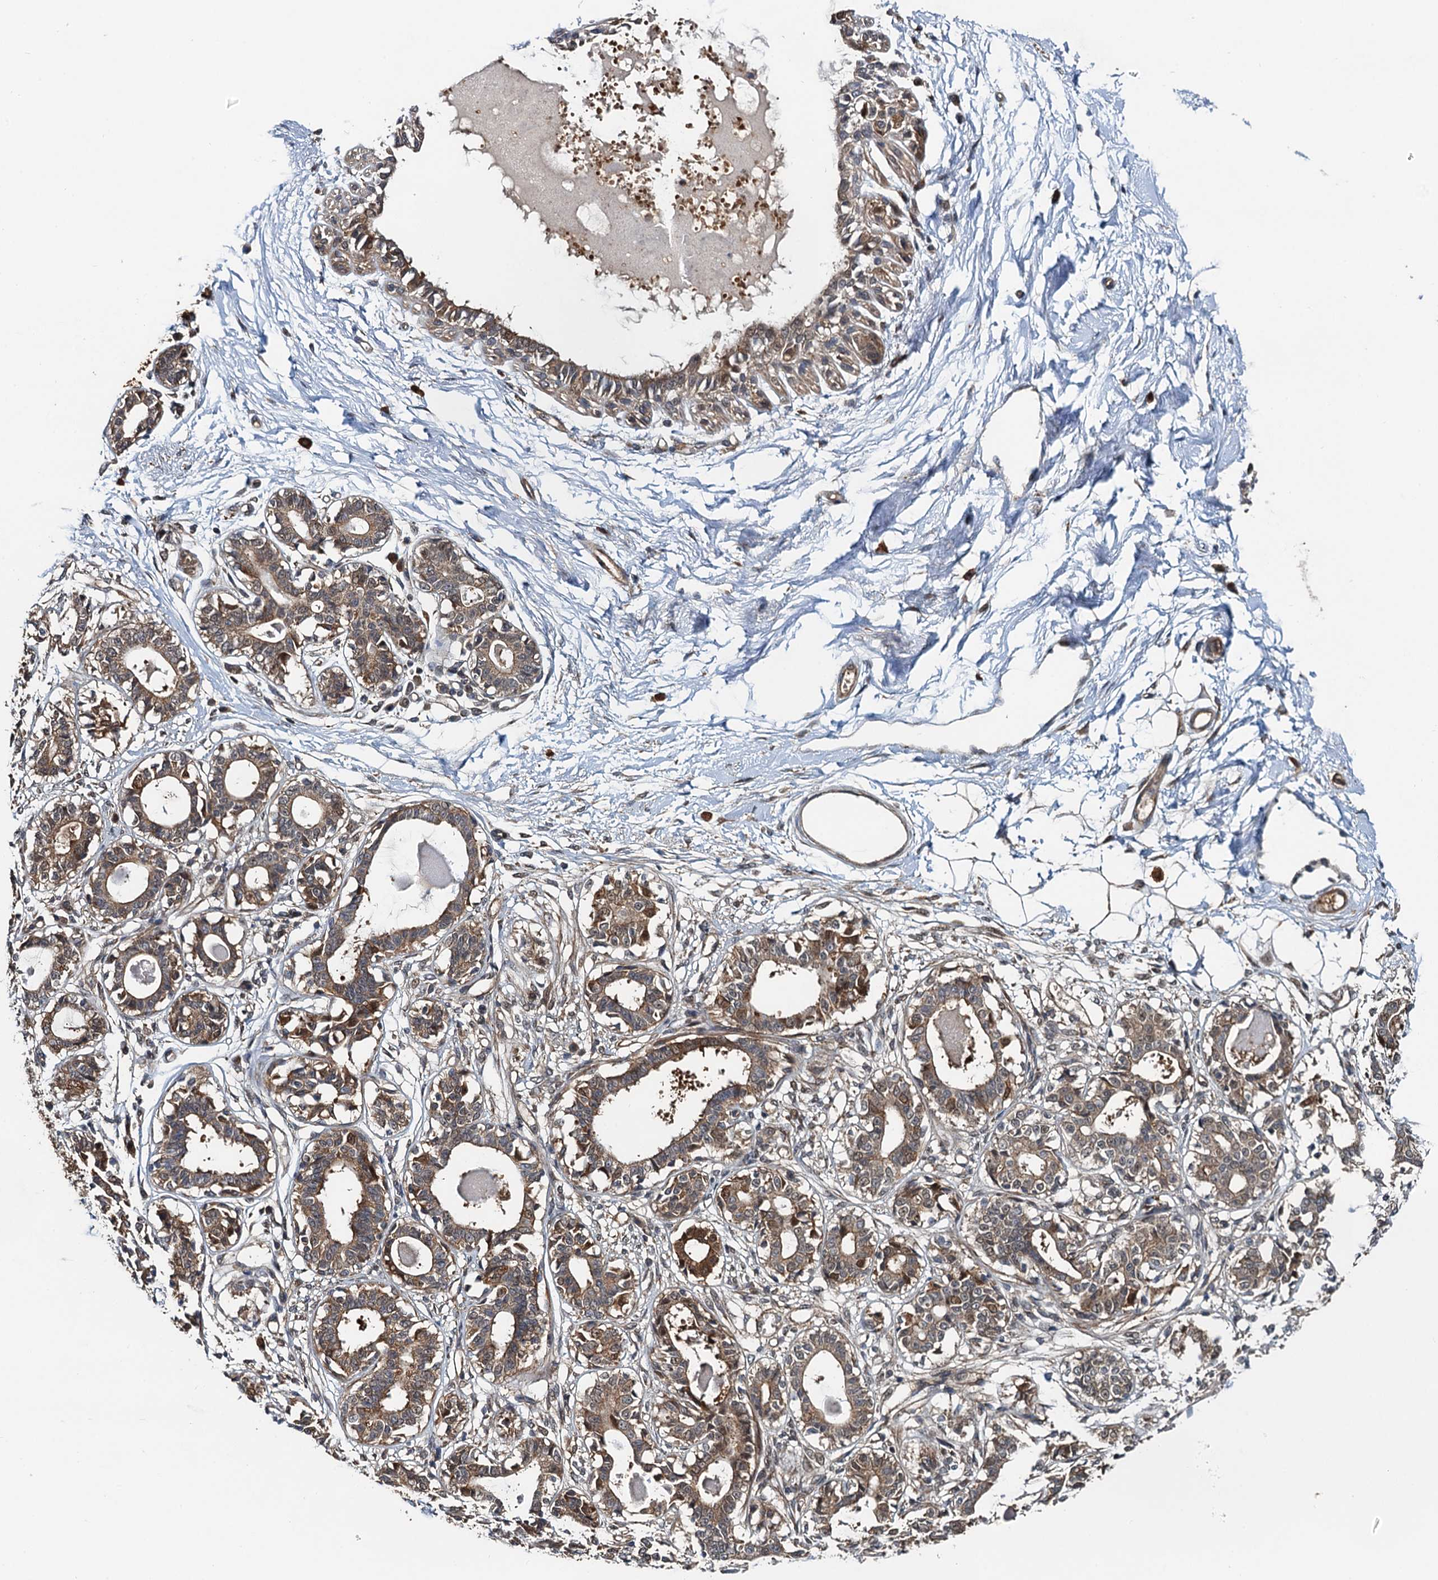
{"staining": {"intensity": "weak", "quantity": "<25%", "location": "cytoplasmic/membranous"}, "tissue": "breast", "cell_type": "Adipocytes", "image_type": "normal", "snomed": [{"axis": "morphology", "description": "Normal tissue, NOS"}, {"axis": "topography", "description": "Breast"}], "caption": "This is a histopathology image of immunohistochemistry (IHC) staining of unremarkable breast, which shows no expression in adipocytes.", "gene": "AAGAB", "patient": {"sex": "female", "age": 45}}